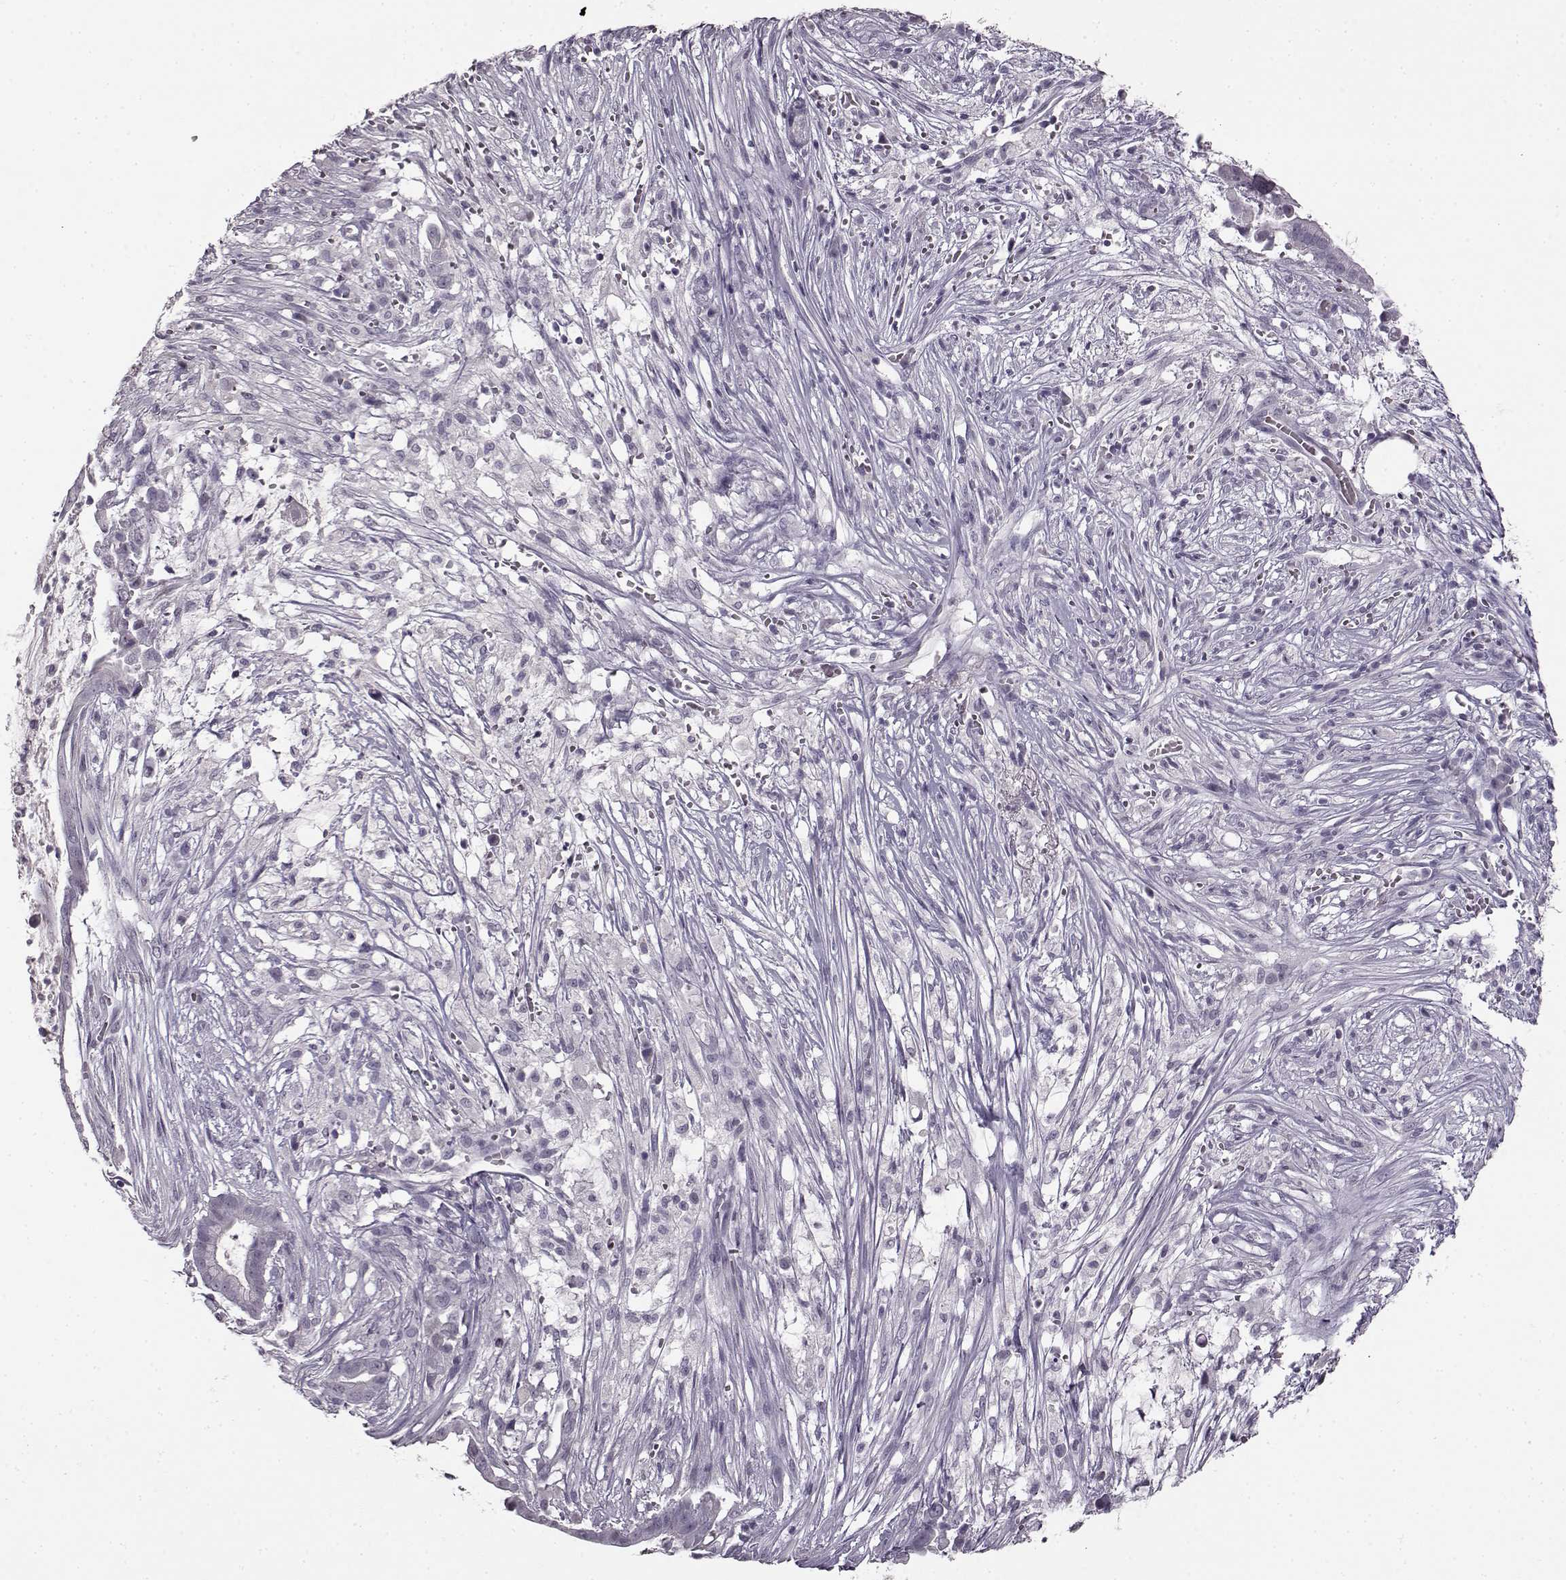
{"staining": {"intensity": "negative", "quantity": "none", "location": "none"}, "tissue": "pancreatic cancer", "cell_type": "Tumor cells", "image_type": "cancer", "snomed": [{"axis": "morphology", "description": "Adenocarcinoma, NOS"}, {"axis": "topography", "description": "Pancreas"}], "caption": "An immunohistochemistry histopathology image of pancreatic adenocarcinoma is shown. There is no staining in tumor cells of pancreatic adenocarcinoma.", "gene": "FSHB", "patient": {"sex": "male", "age": 61}}